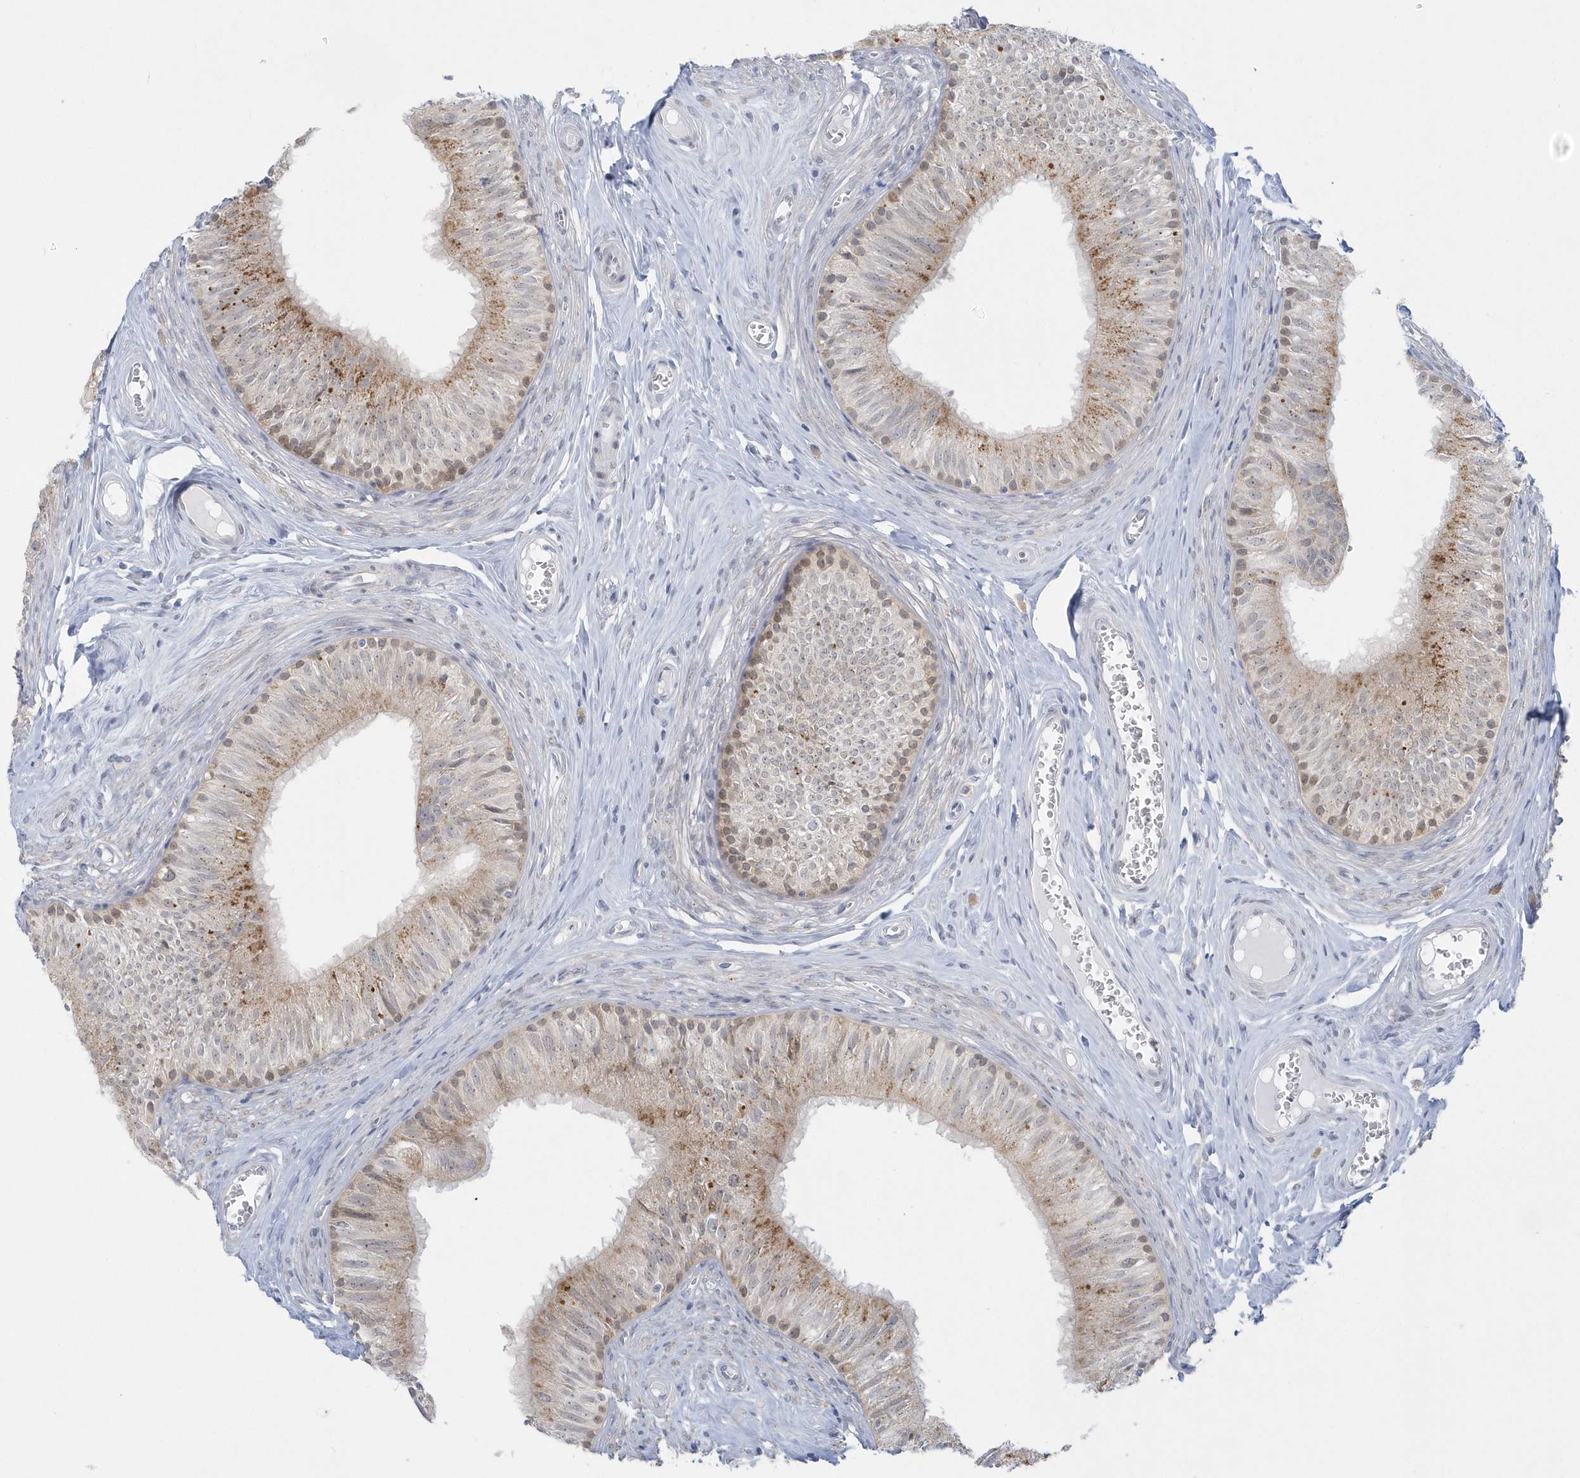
{"staining": {"intensity": "moderate", "quantity": "<25%", "location": "cytoplasmic/membranous"}, "tissue": "epididymis", "cell_type": "Glandular cells", "image_type": "normal", "snomed": [{"axis": "morphology", "description": "Normal tissue, NOS"}, {"axis": "topography", "description": "Epididymis"}], "caption": "This is an image of IHC staining of benign epididymis, which shows moderate positivity in the cytoplasmic/membranous of glandular cells.", "gene": "PCBD1", "patient": {"sex": "male", "age": 46}}